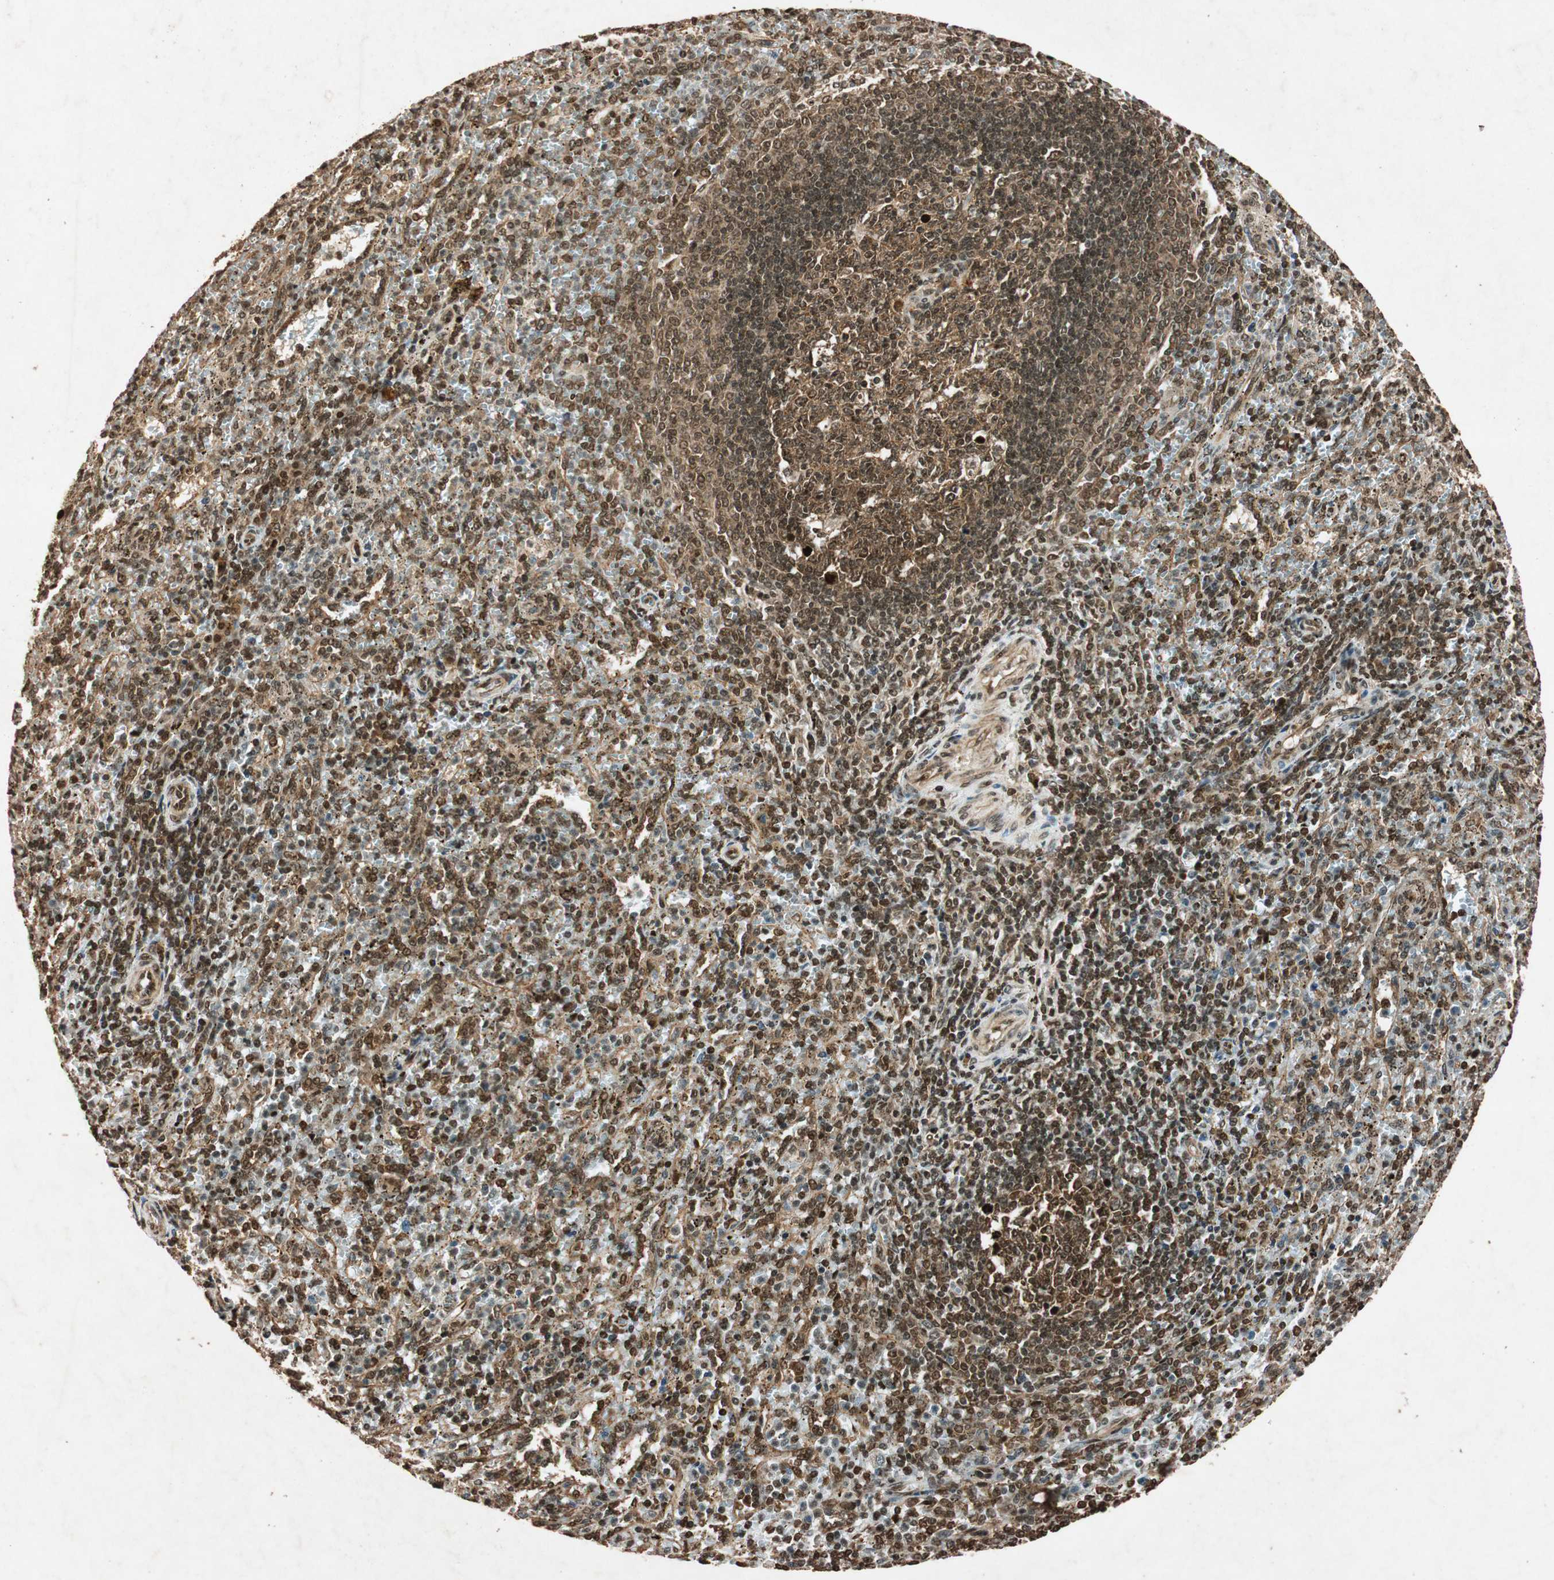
{"staining": {"intensity": "moderate", "quantity": ">75%", "location": "nuclear"}, "tissue": "spleen", "cell_type": "Cells in red pulp", "image_type": "normal", "snomed": [{"axis": "morphology", "description": "Normal tissue, NOS"}, {"axis": "topography", "description": "Spleen"}], "caption": "Brown immunohistochemical staining in normal spleen displays moderate nuclear positivity in about >75% of cells in red pulp. (DAB IHC with brightfield microscopy, high magnification).", "gene": "ALKBH5", "patient": {"sex": "female", "age": 10}}